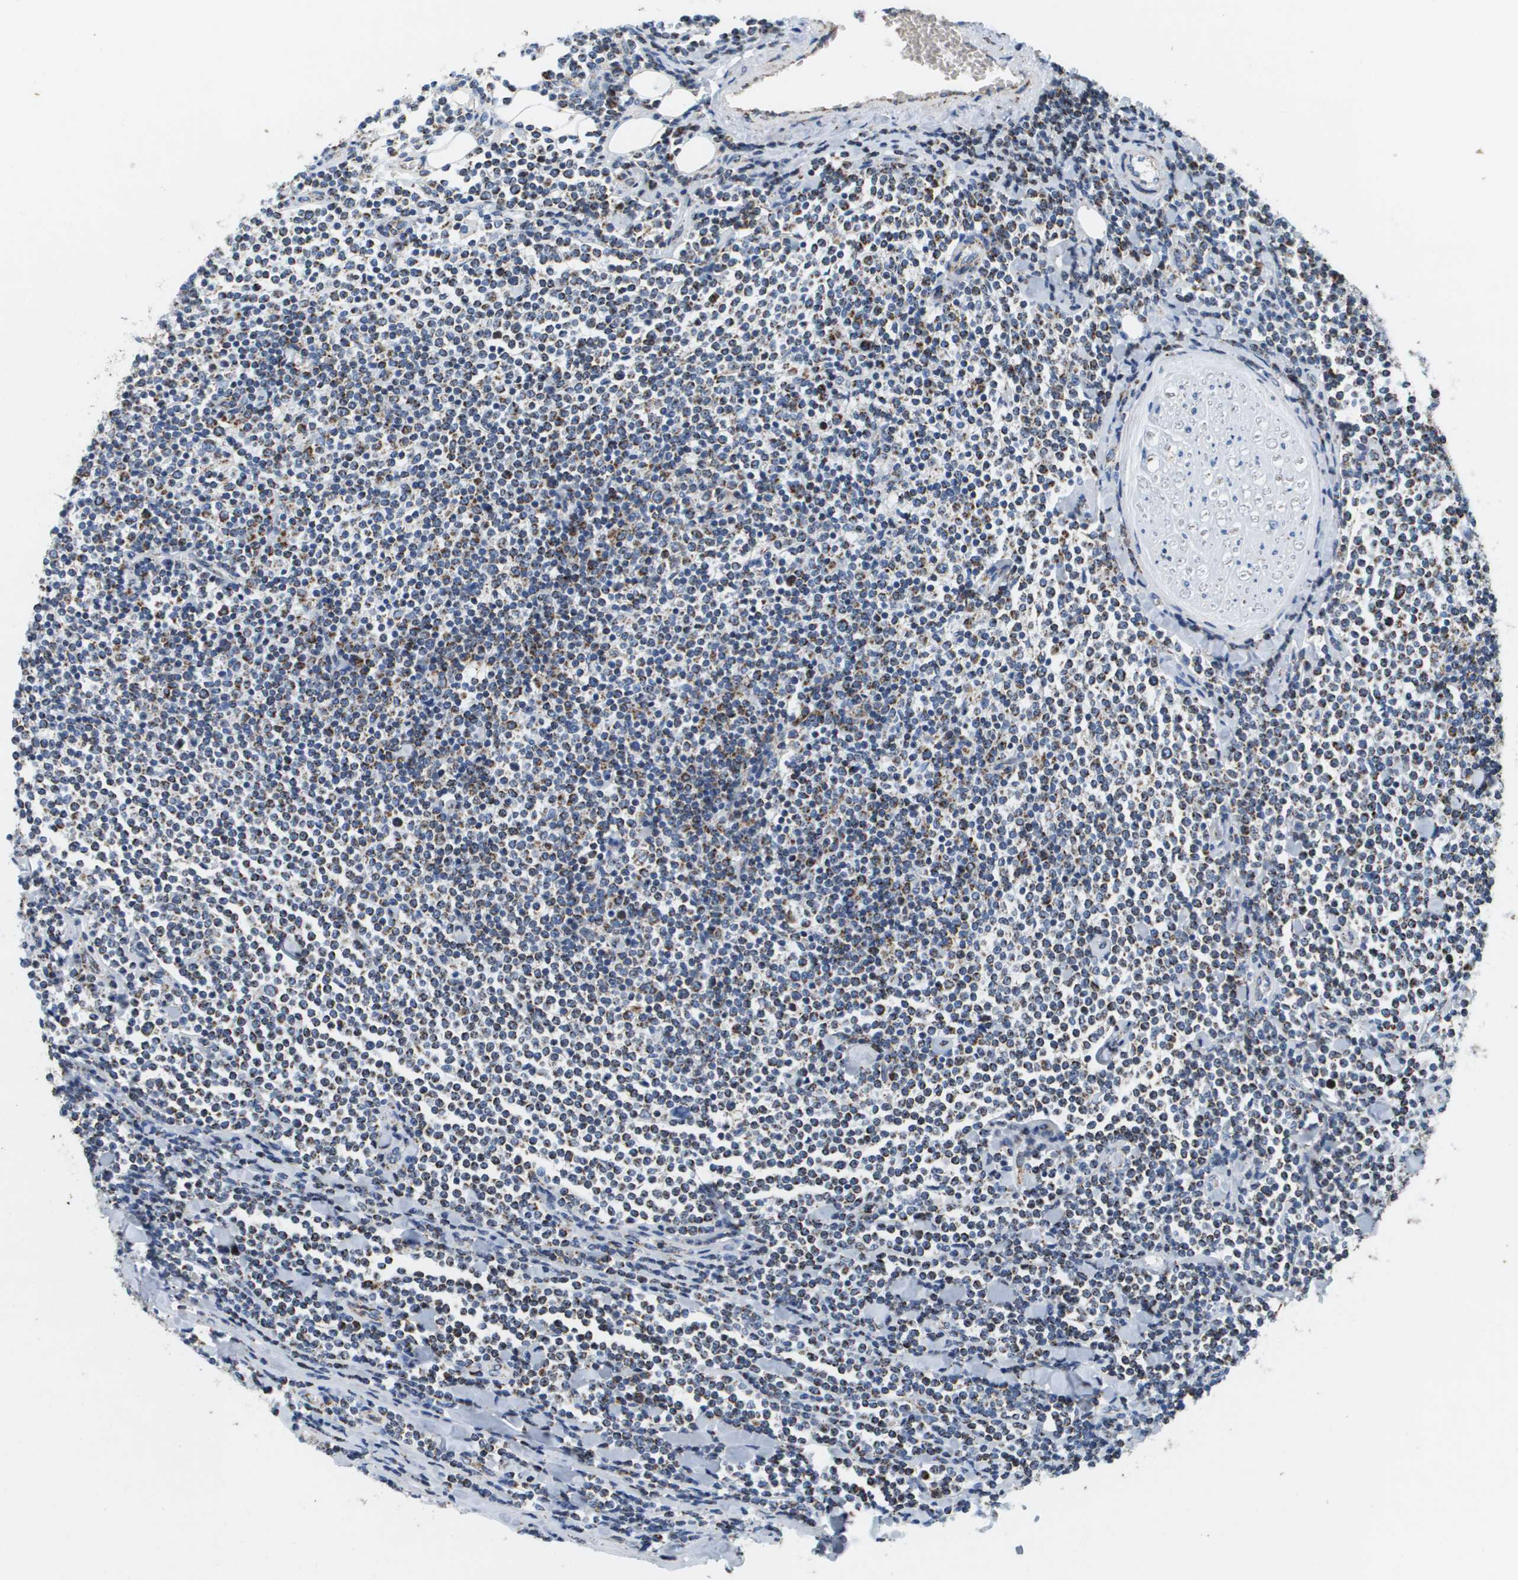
{"staining": {"intensity": "strong", "quantity": "25%-75%", "location": "cytoplasmic/membranous"}, "tissue": "lymphoma", "cell_type": "Tumor cells", "image_type": "cancer", "snomed": [{"axis": "morphology", "description": "Malignant lymphoma, non-Hodgkin's type, Low grade"}, {"axis": "topography", "description": "Soft tissue"}], "caption": "Immunohistochemical staining of malignant lymphoma, non-Hodgkin's type (low-grade) exhibits strong cytoplasmic/membranous protein positivity in approximately 25%-75% of tumor cells. The staining is performed using DAB brown chromogen to label protein expression. The nuclei are counter-stained blue using hematoxylin.", "gene": "ATP5F1B", "patient": {"sex": "male", "age": 92}}